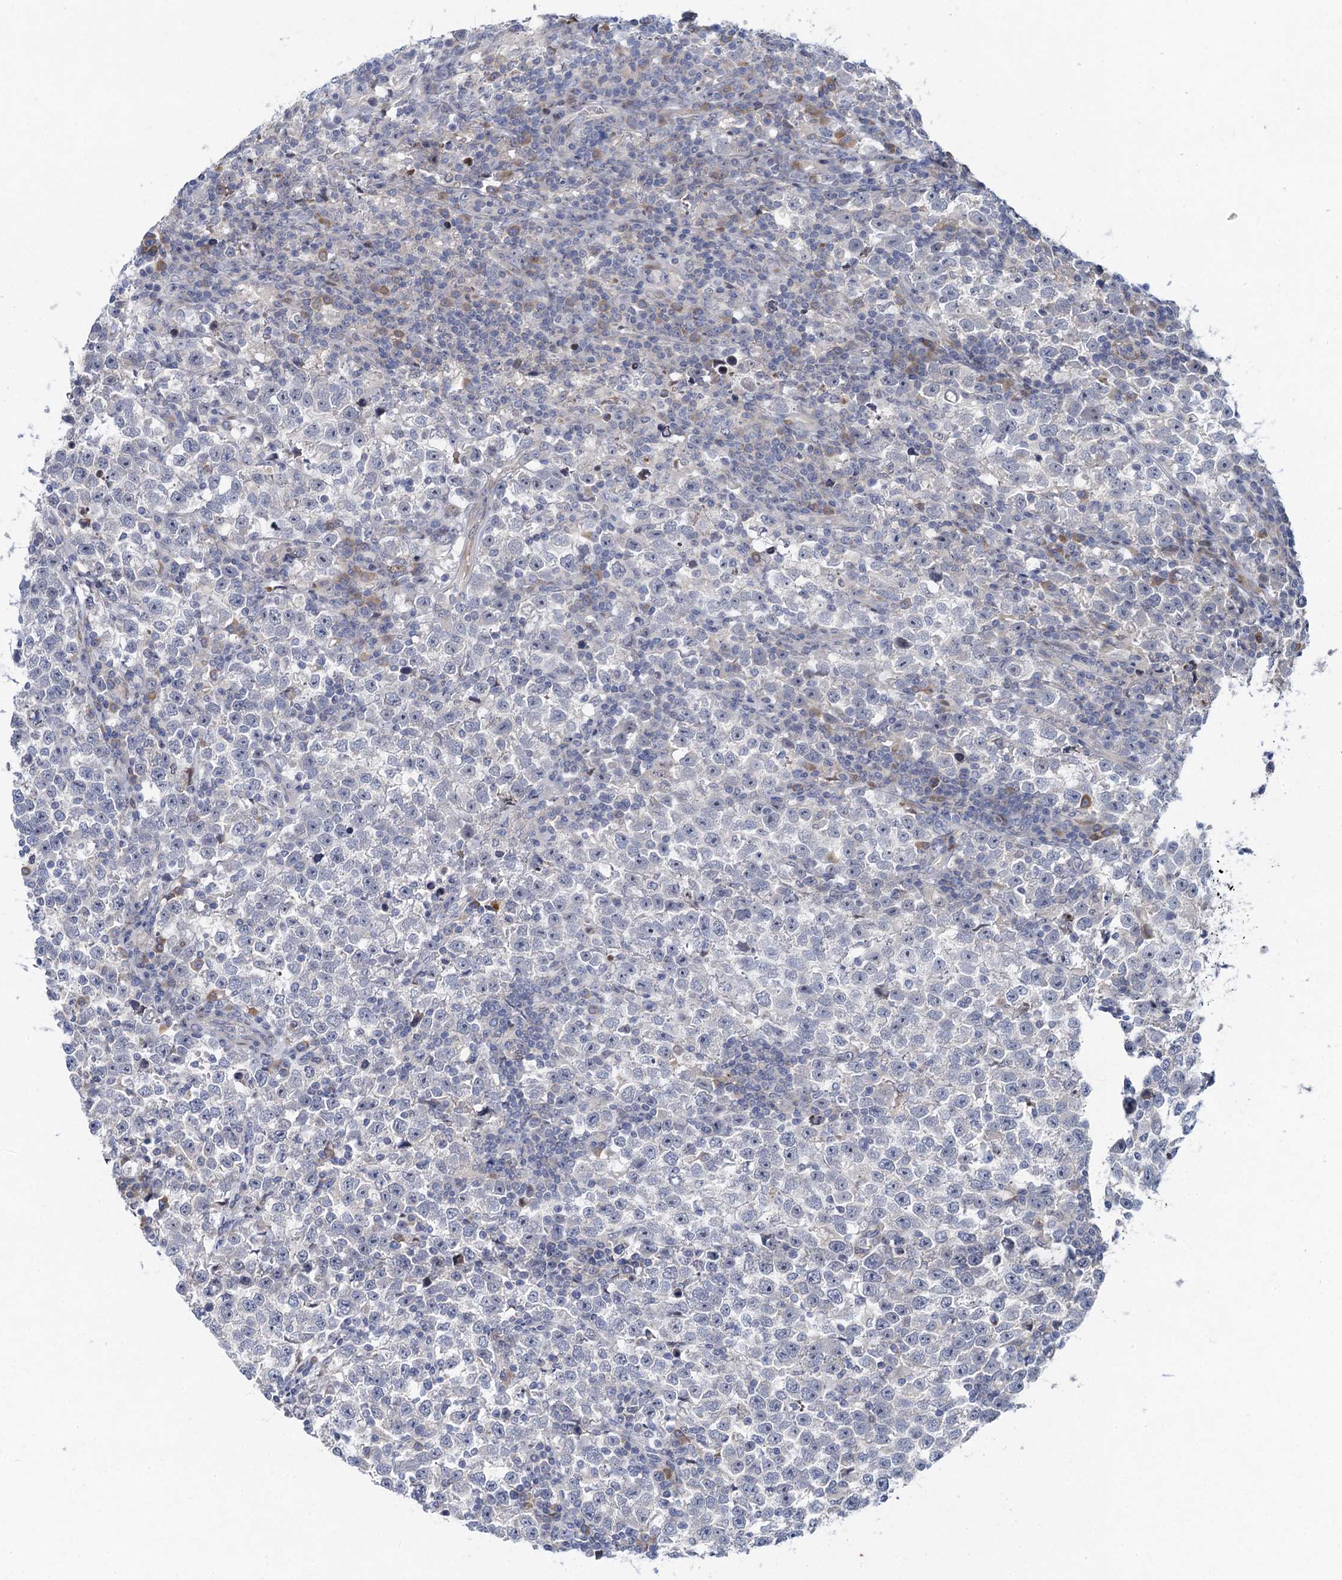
{"staining": {"intensity": "negative", "quantity": "none", "location": "none"}, "tissue": "testis cancer", "cell_type": "Tumor cells", "image_type": "cancer", "snomed": [{"axis": "morphology", "description": "Normal tissue, NOS"}, {"axis": "morphology", "description": "Seminoma, NOS"}, {"axis": "topography", "description": "Testis"}], "caption": "Testis cancer stained for a protein using immunohistochemistry shows no expression tumor cells.", "gene": "QPCTL", "patient": {"sex": "male", "age": 43}}